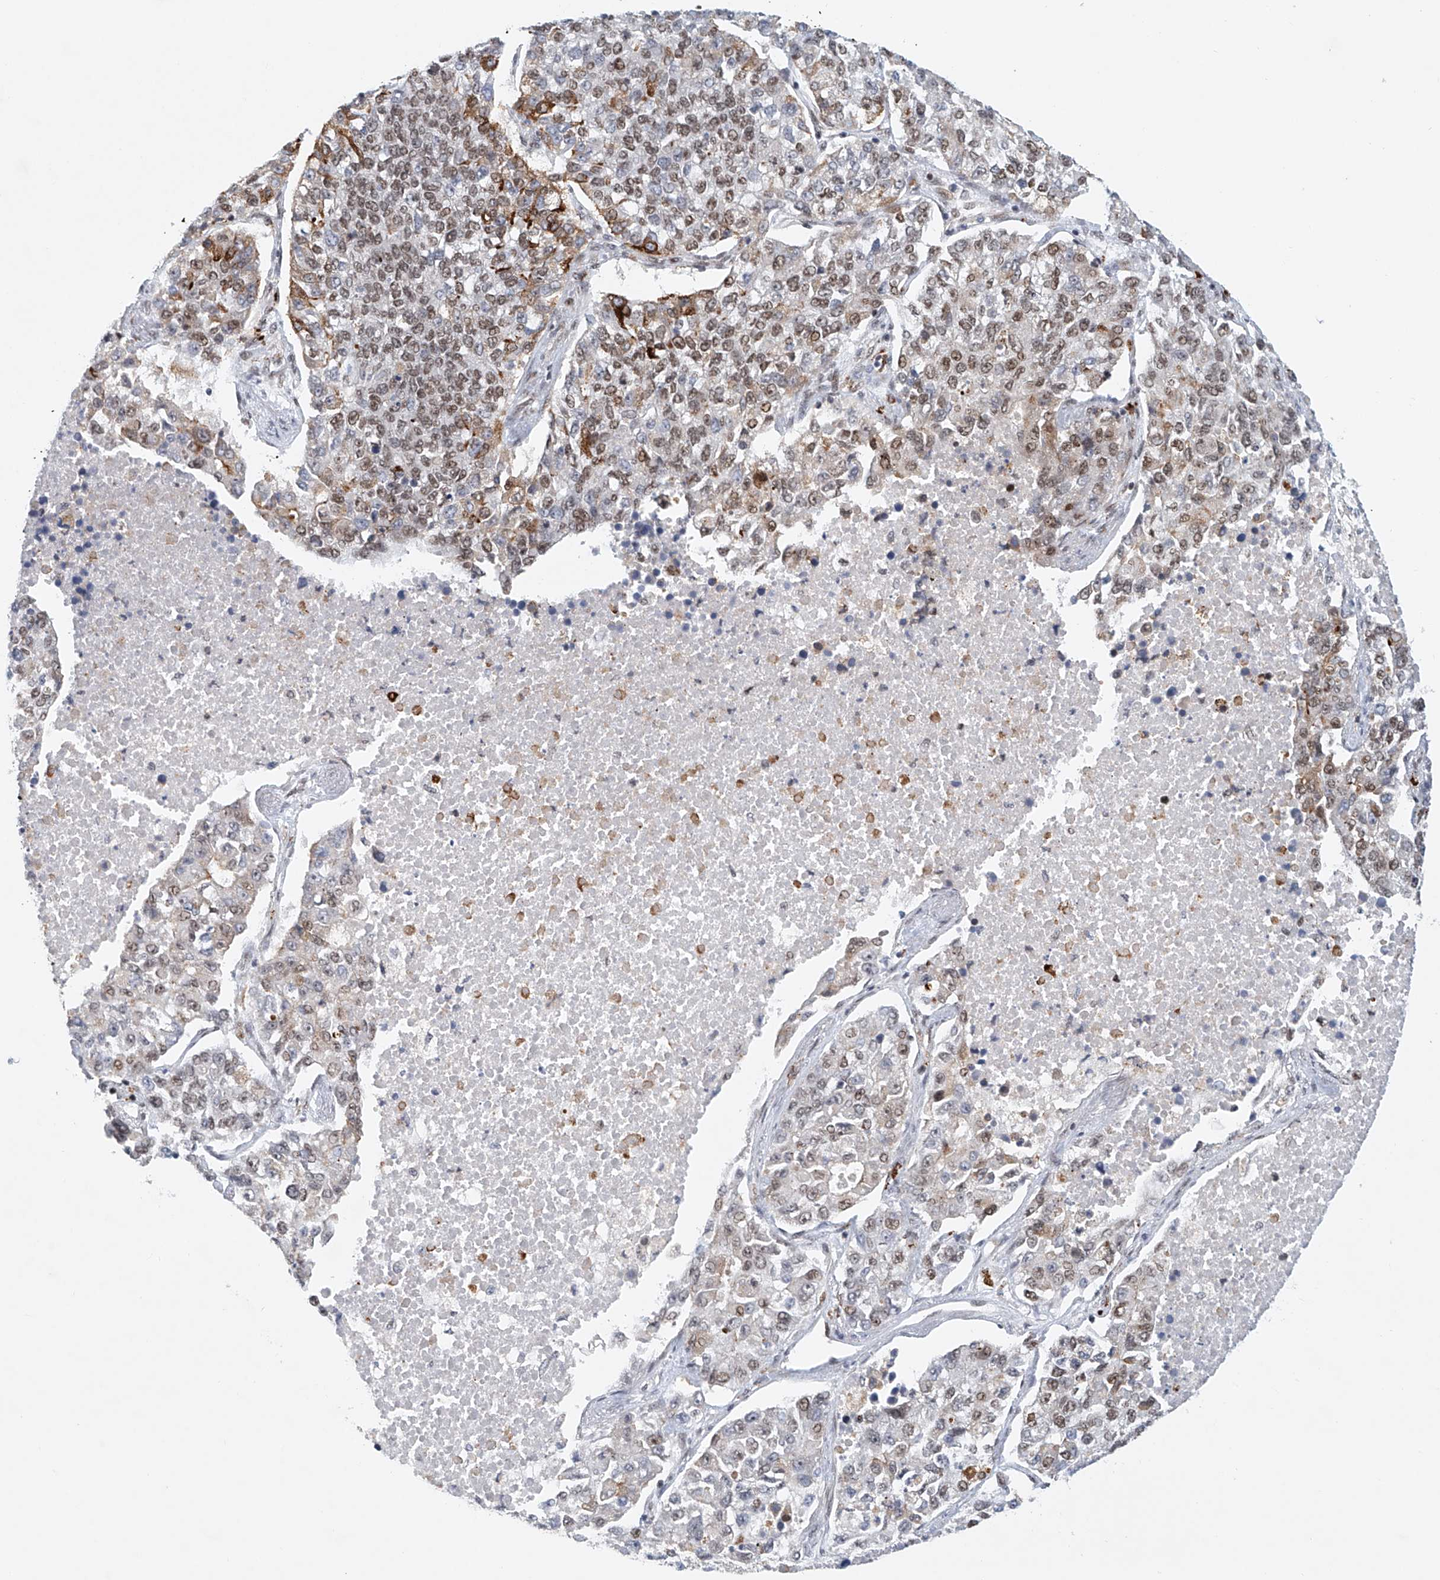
{"staining": {"intensity": "moderate", "quantity": "25%-75%", "location": "nuclear"}, "tissue": "lung cancer", "cell_type": "Tumor cells", "image_type": "cancer", "snomed": [{"axis": "morphology", "description": "Adenocarcinoma, NOS"}, {"axis": "topography", "description": "Lung"}], "caption": "Immunohistochemistry of adenocarcinoma (lung) exhibits medium levels of moderate nuclear positivity in approximately 25%-75% of tumor cells.", "gene": "ZNF470", "patient": {"sex": "male", "age": 49}}